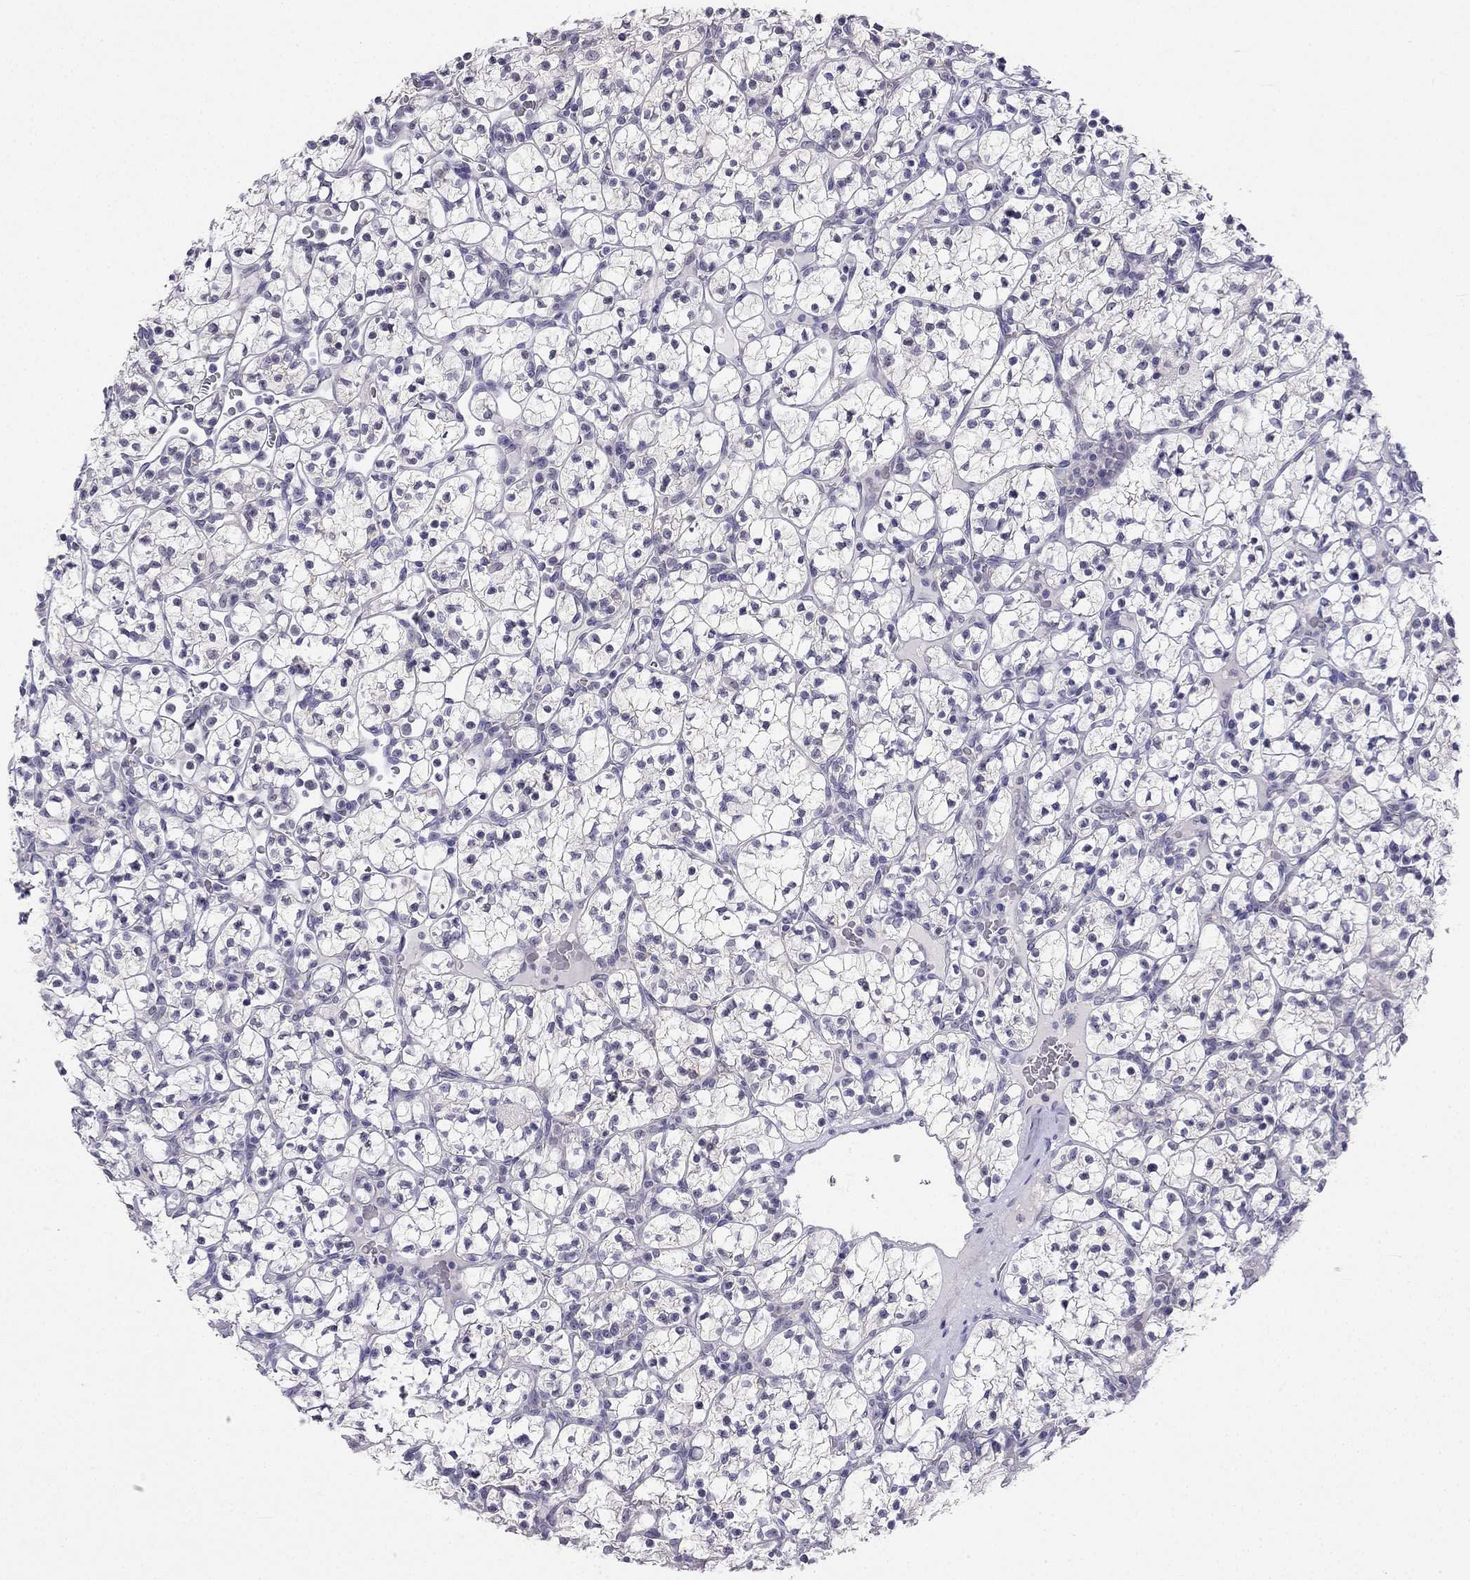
{"staining": {"intensity": "negative", "quantity": "none", "location": "none"}, "tissue": "renal cancer", "cell_type": "Tumor cells", "image_type": "cancer", "snomed": [{"axis": "morphology", "description": "Adenocarcinoma, NOS"}, {"axis": "topography", "description": "Kidney"}], "caption": "High power microscopy histopathology image of an IHC histopathology image of adenocarcinoma (renal), revealing no significant staining in tumor cells.", "gene": "C16orf89", "patient": {"sex": "female", "age": 89}}